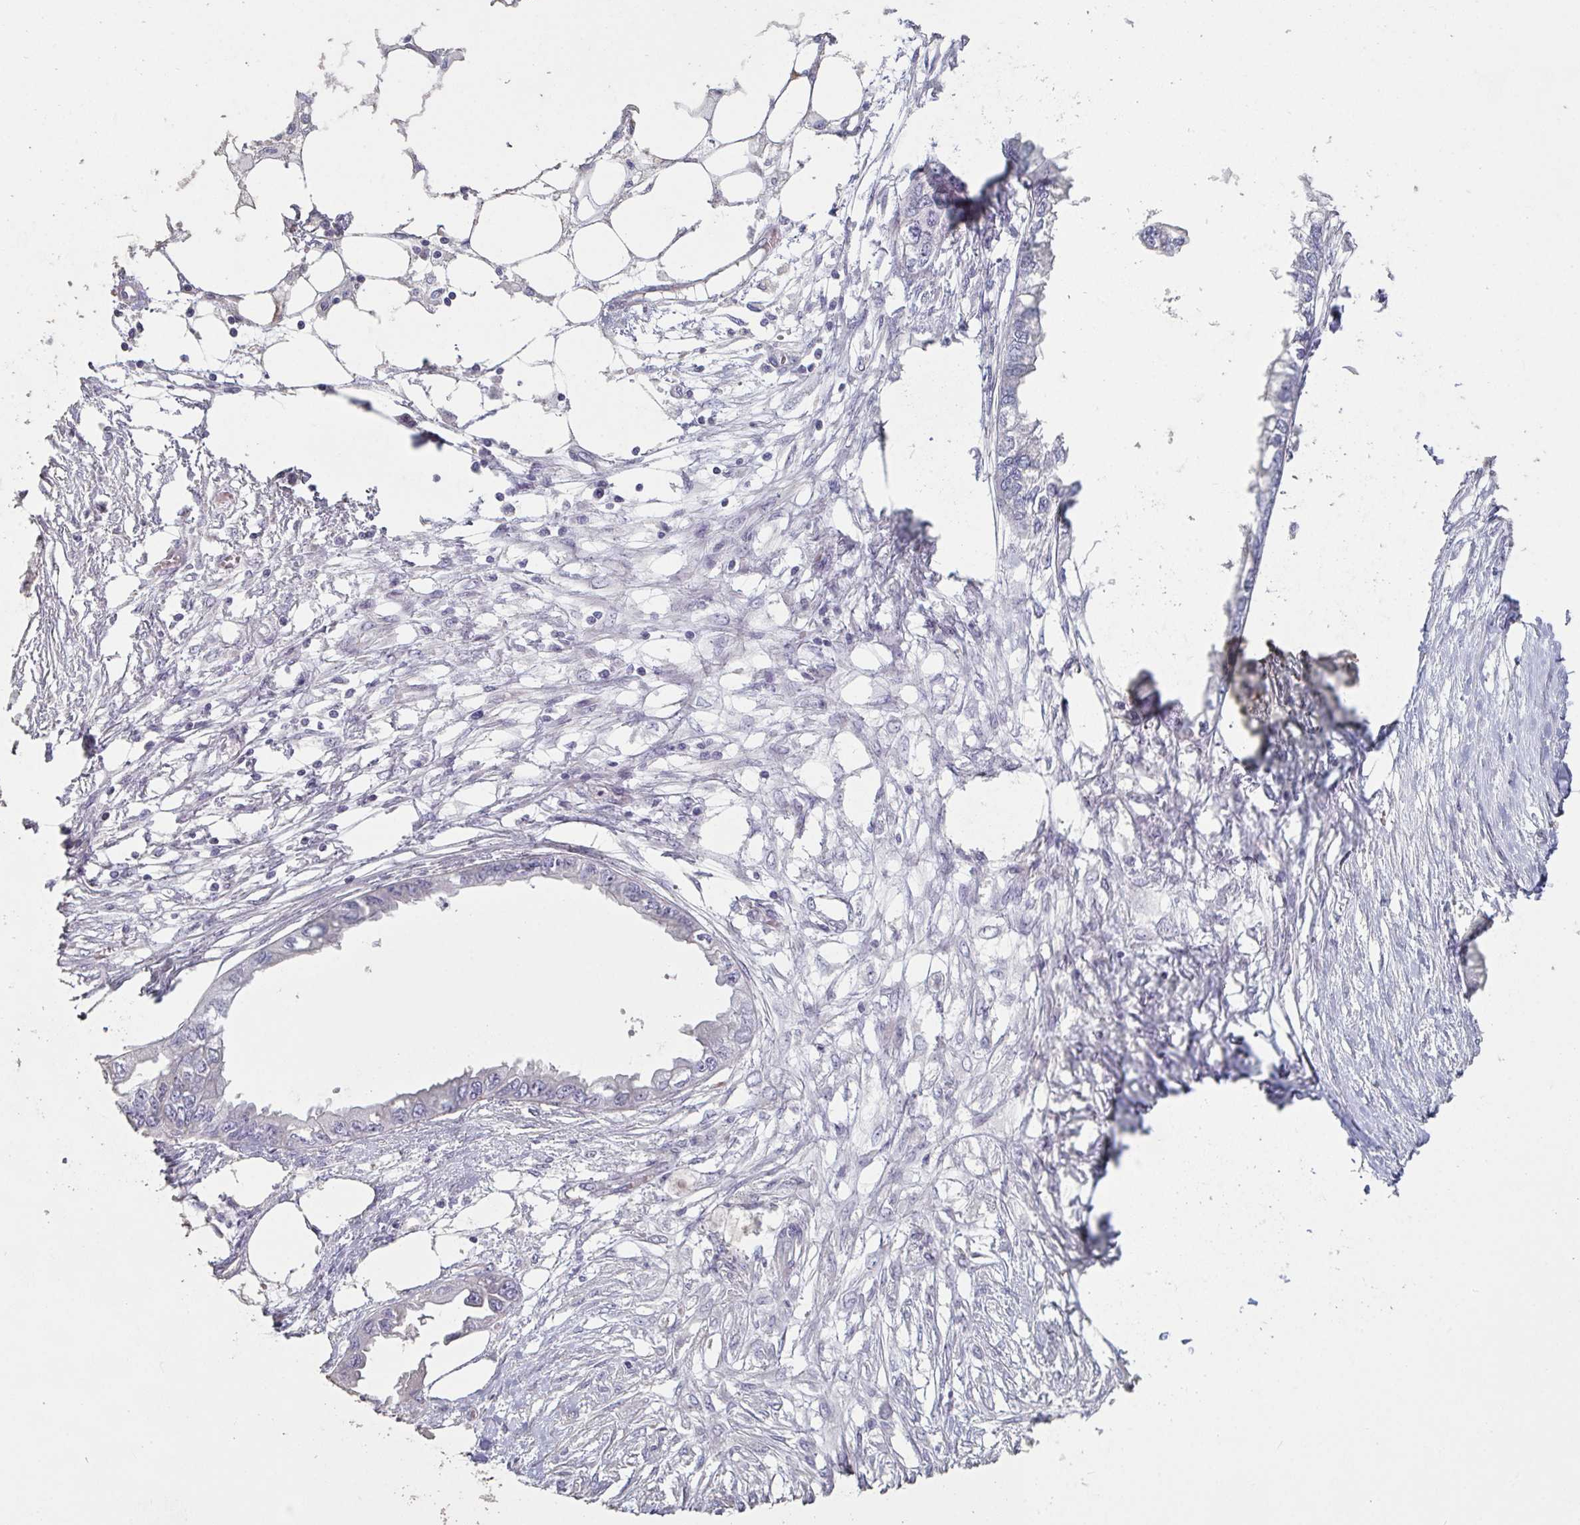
{"staining": {"intensity": "negative", "quantity": "none", "location": "none"}, "tissue": "endometrial cancer", "cell_type": "Tumor cells", "image_type": "cancer", "snomed": [{"axis": "morphology", "description": "Adenocarcinoma, NOS"}, {"axis": "morphology", "description": "Adenocarcinoma, metastatic, NOS"}, {"axis": "topography", "description": "Adipose tissue"}, {"axis": "topography", "description": "Endometrium"}], "caption": "Immunohistochemical staining of human adenocarcinoma (endometrial) reveals no significant staining in tumor cells.", "gene": "OR5P3", "patient": {"sex": "female", "age": 67}}